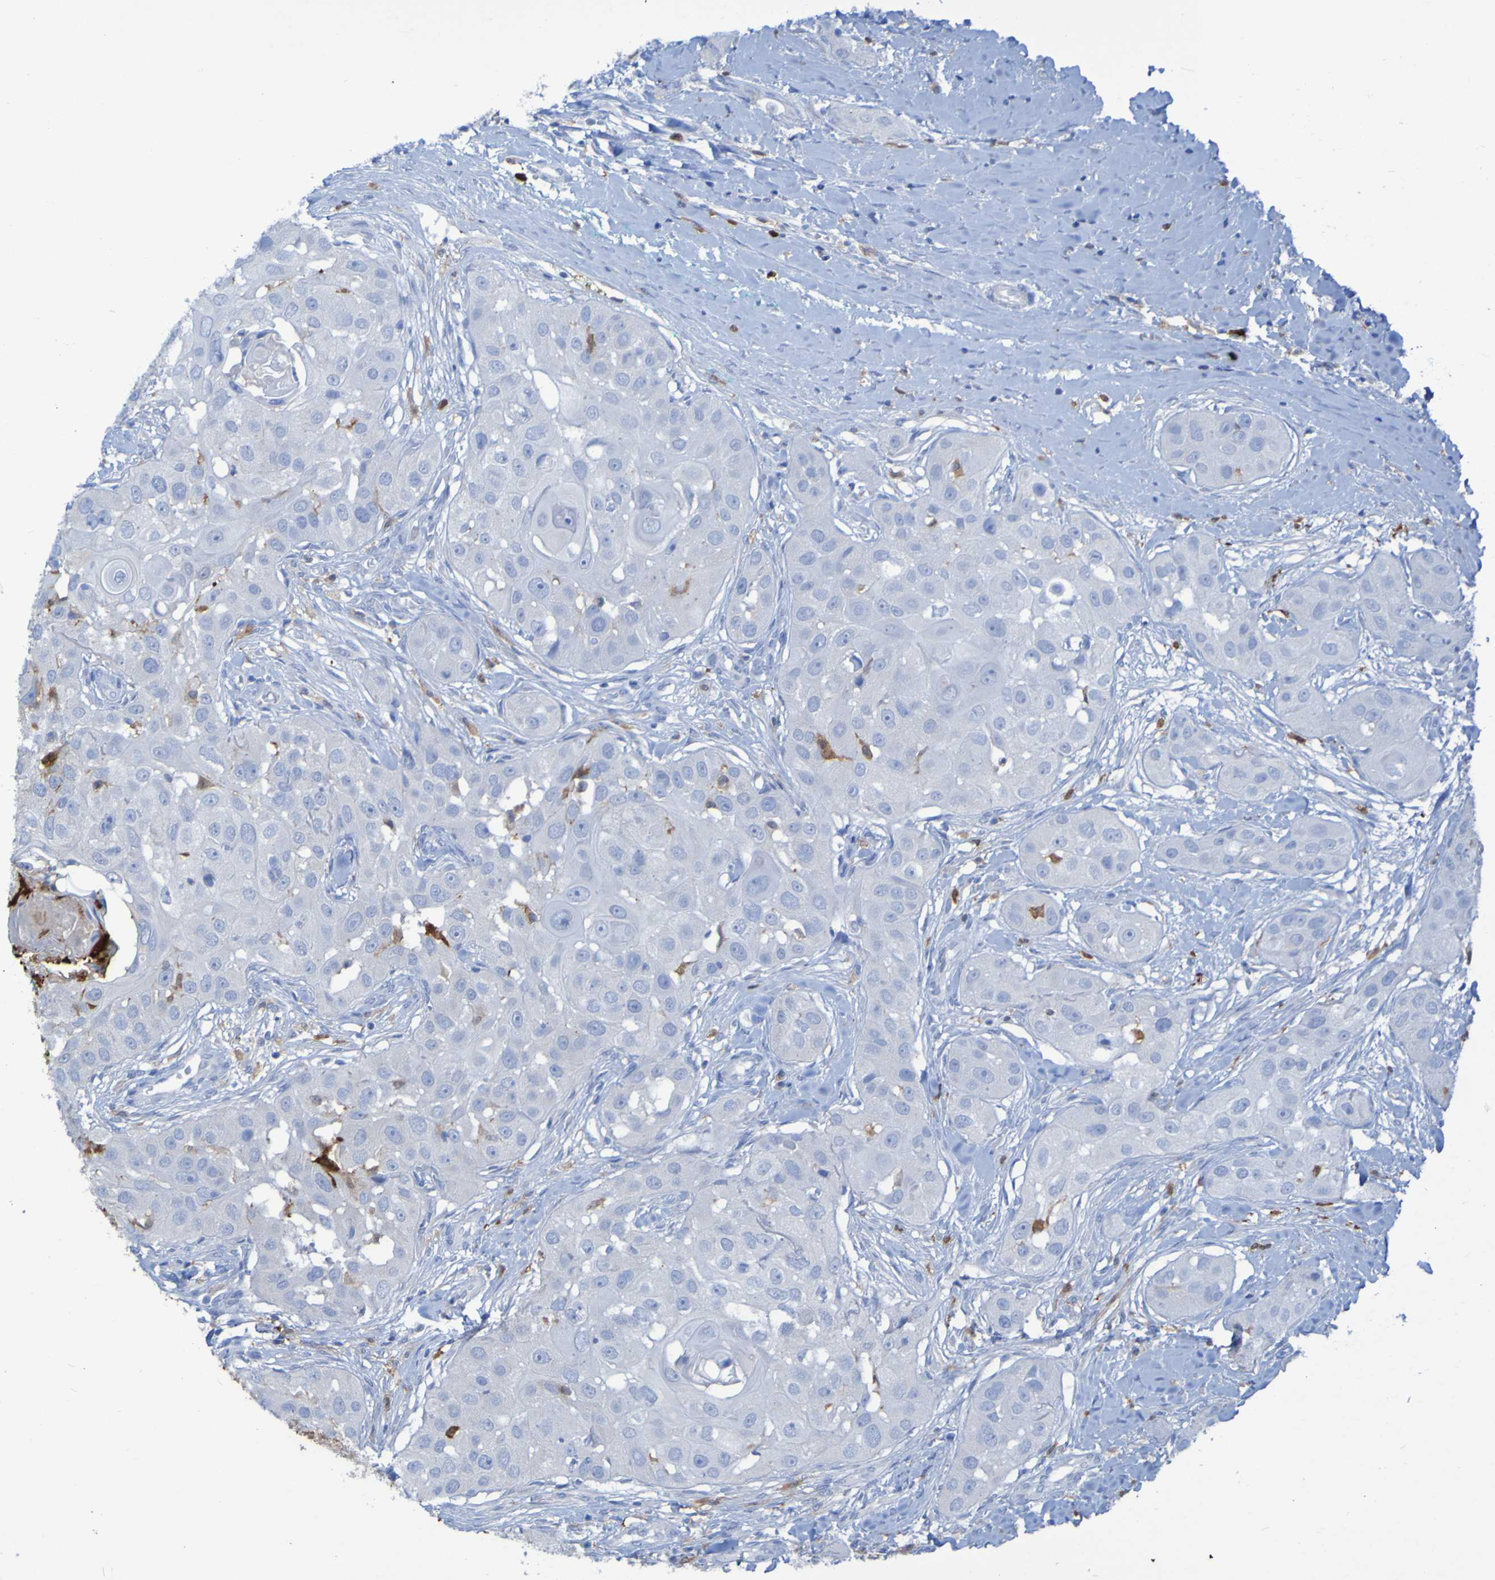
{"staining": {"intensity": "negative", "quantity": "none", "location": "none"}, "tissue": "head and neck cancer", "cell_type": "Tumor cells", "image_type": "cancer", "snomed": [{"axis": "morphology", "description": "Normal tissue, NOS"}, {"axis": "morphology", "description": "Squamous cell carcinoma, NOS"}, {"axis": "topography", "description": "Skeletal muscle"}, {"axis": "topography", "description": "Head-Neck"}], "caption": "DAB (3,3'-diaminobenzidine) immunohistochemical staining of human head and neck squamous cell carcinoma demonstrates no significant positivity in tumor cells. (DAB (3,3'-diaminobenzidine) IHC with hematoxylin counter stain).", "gene": "MPPE1", "patient": {"sex": "male", "age": 51}}